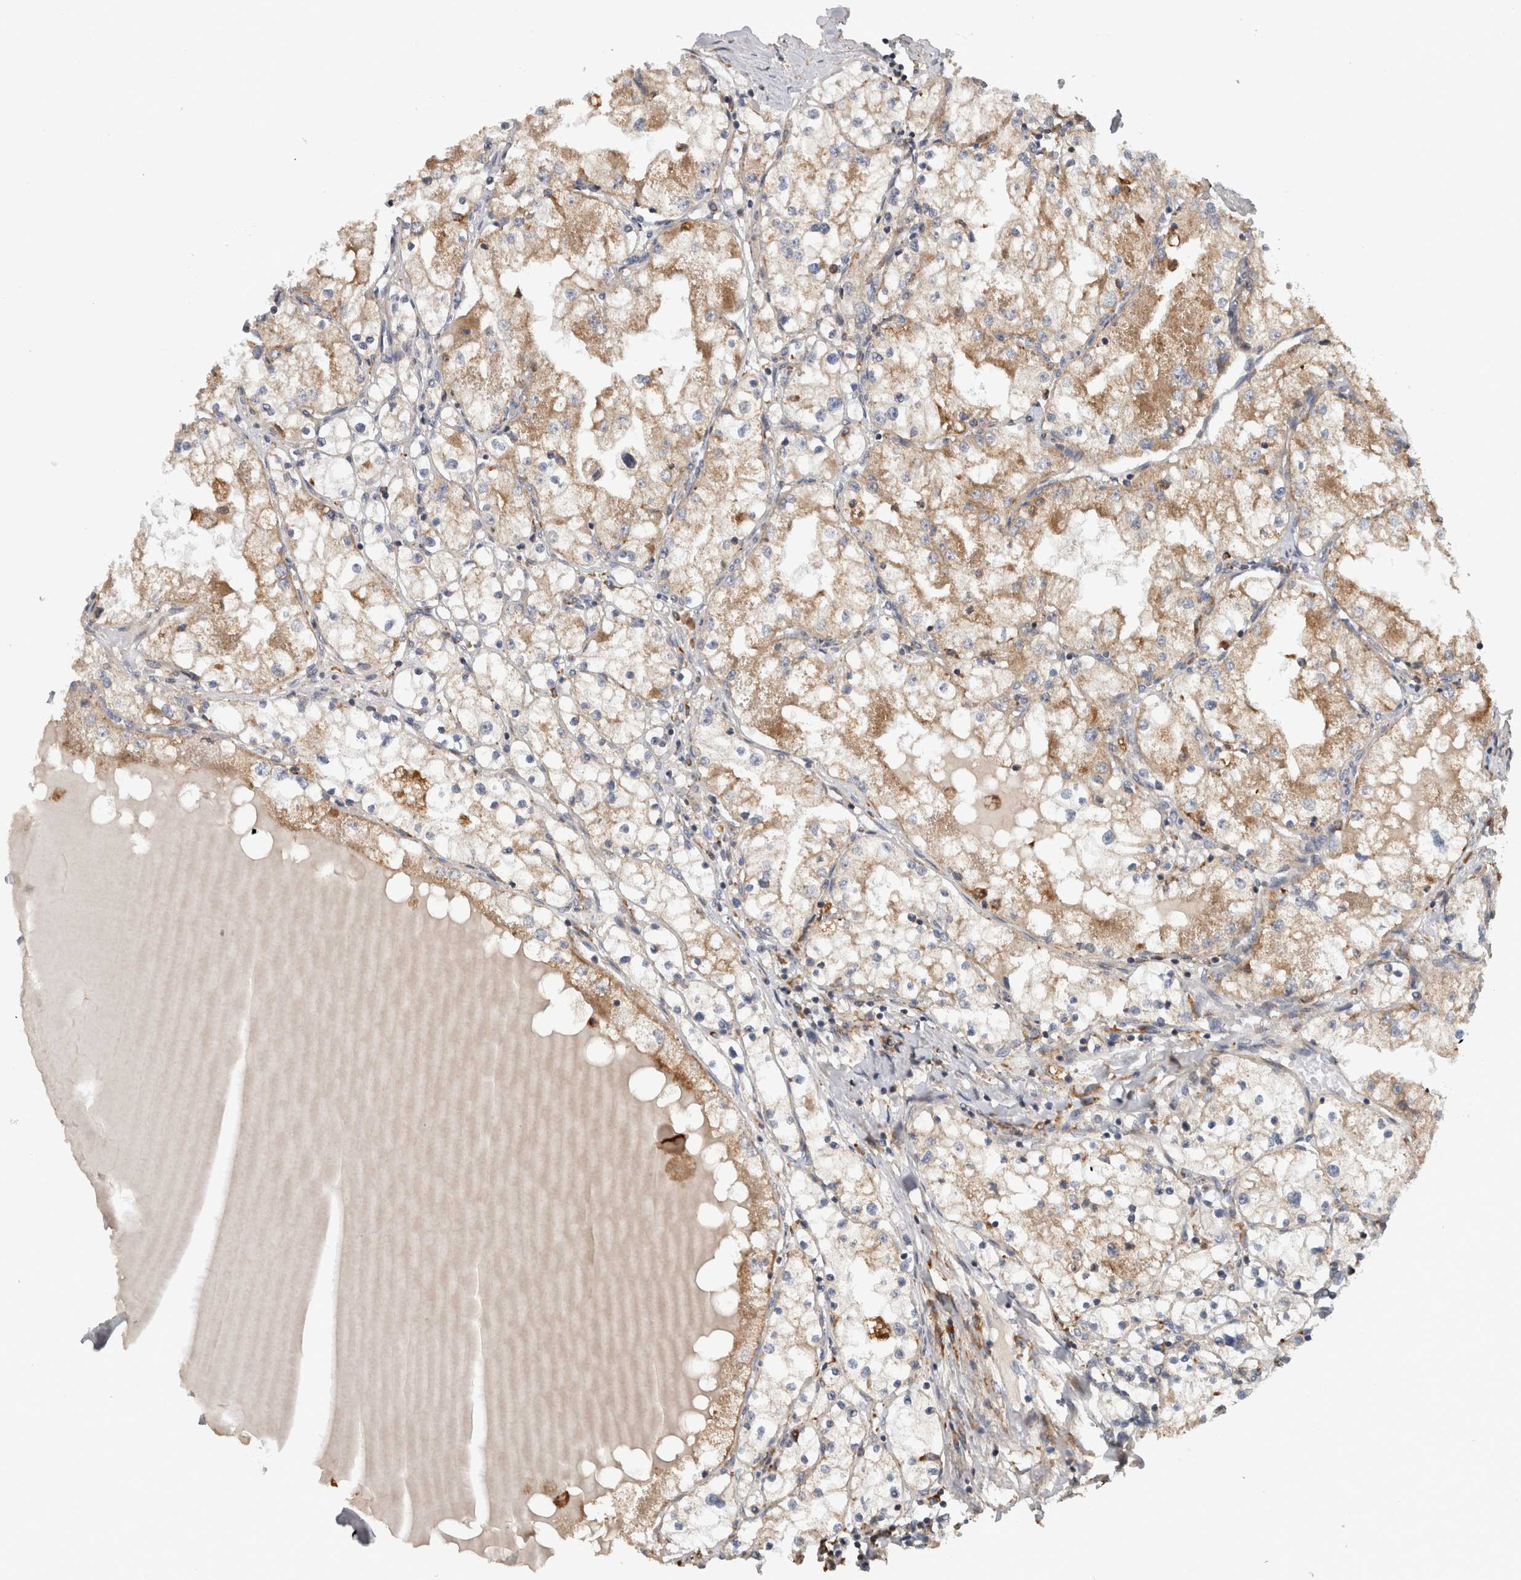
{"staining": {"intensity": "moderate", "quantity": "25%-75%", "location": "cytoplasmic/membranous"}, "tissue": "renal cancer", "cell_type": "Tumor cells", "image_type": "cancer", "snomed": [{"axis": "morphology", "description": "Adenocarcinoma, NOS"}, {"axis": "topography", "description": "Kidney"}], "caption": "IHC staining of adenocarcinoma (renal), which reveals medium levels of moderate cytoplasmic/membranous staining in approximately 25%-75% of tumor cells indicating moderate cytoplasmic/membranous protein staining. The staining was performed using DAB (3,3'-diaminobenzidine) (brown) for protein detection and nuclei were counterstained in hematoxylin (blue).", "gene": "ADGRL3", "patient": {"sex": "male", "age": 68}}